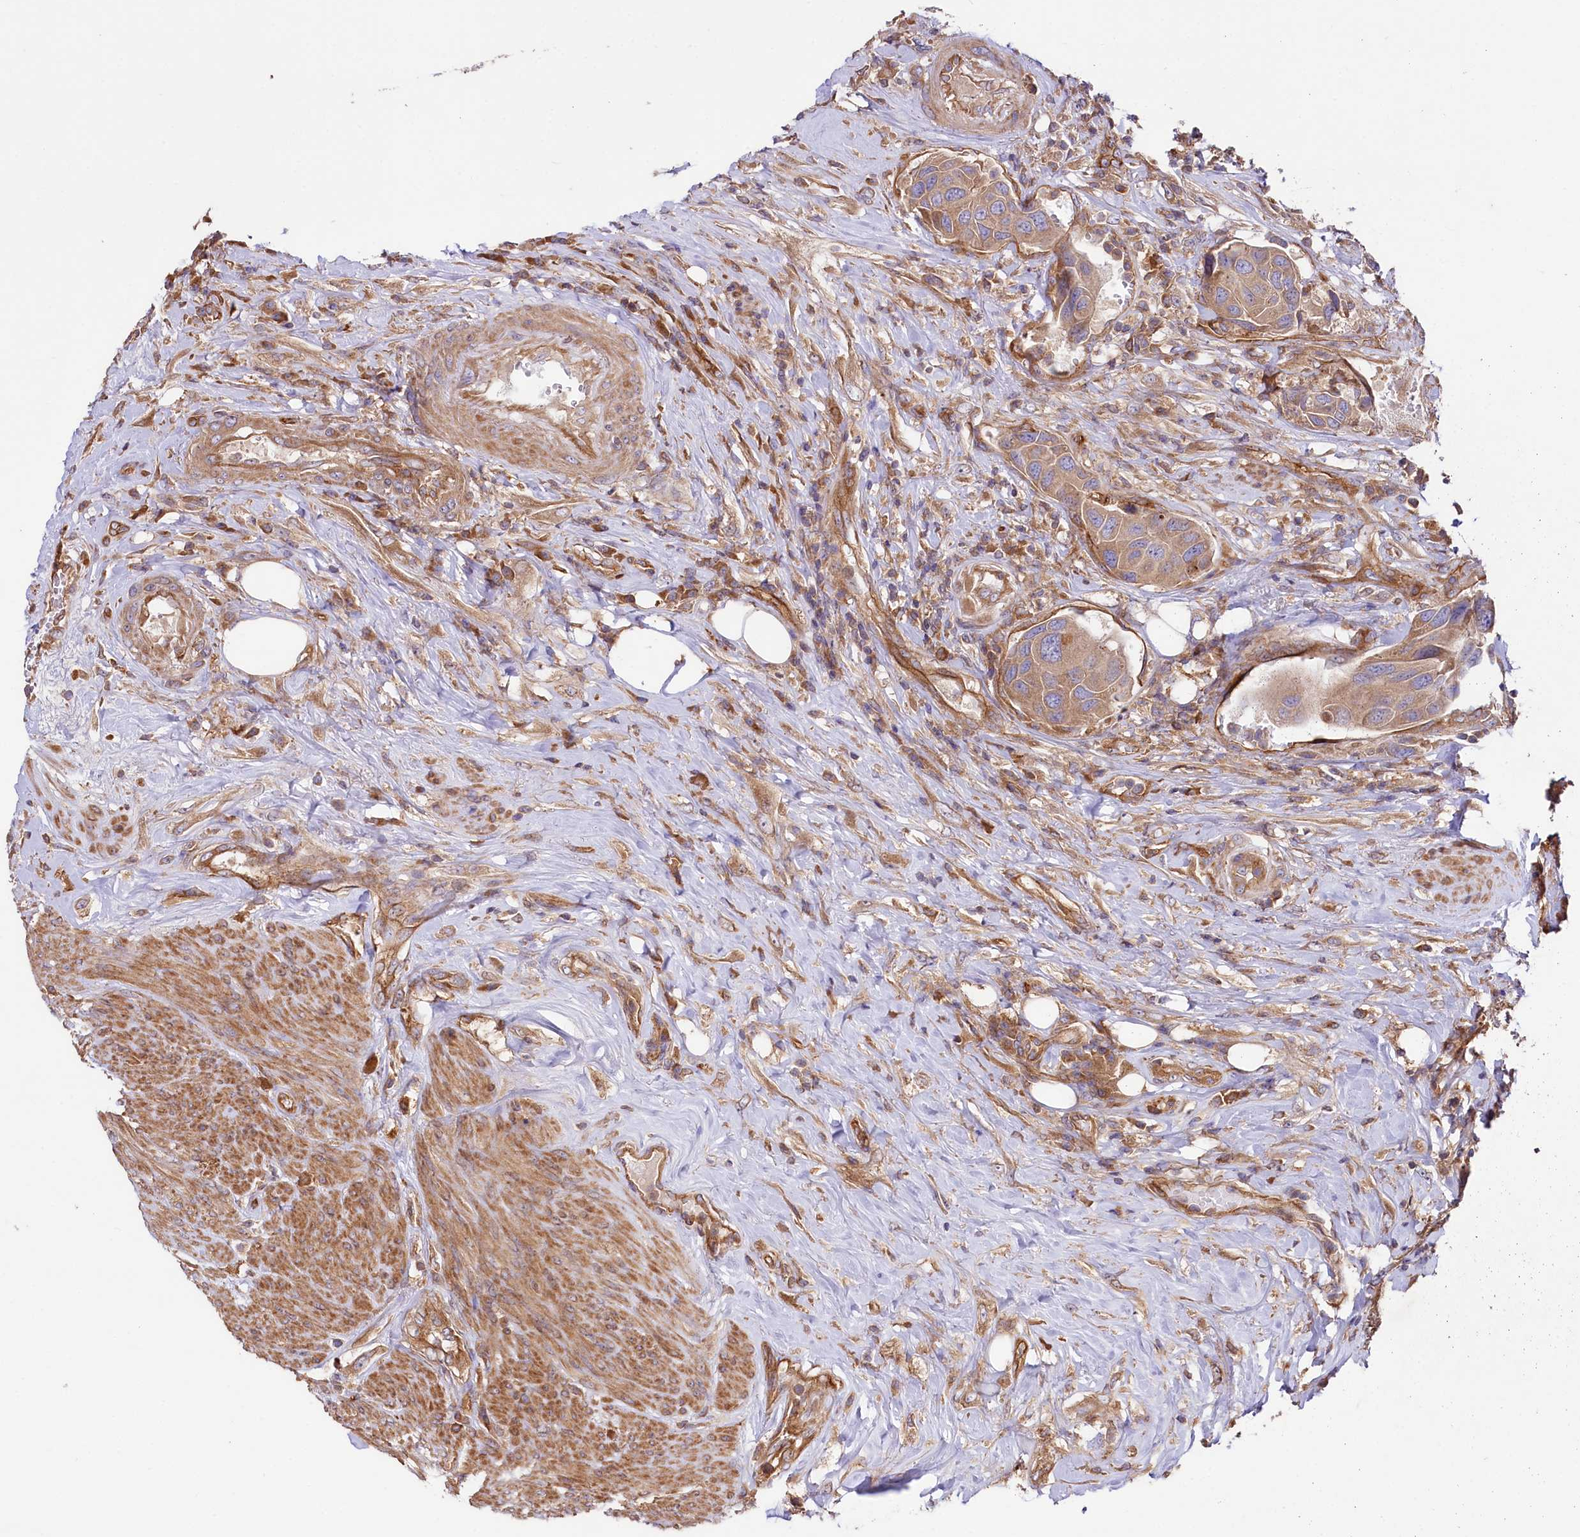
{"staining": {"intensity": "moderate", "quantity": ">75%", "location": "cytoplasmic/membranous"}, "tissue": "urothelial cancer", "cell_type": "Tumor cells", "image_type": "cancer", "snomed": [{"axis": "morphology", "description": "Urothelial carcinoma, High grade"}, {"axis": "topography", "description": "Urinary bladder"}], "caption": "A medium amount of moderate cytoplasmic/membranous staining is present in about >75% of tumor cells in urothelial carcinoma (high-grade) tissue.", "gene": "CEP295", "patient": {"sex": "male", "age": 74}}